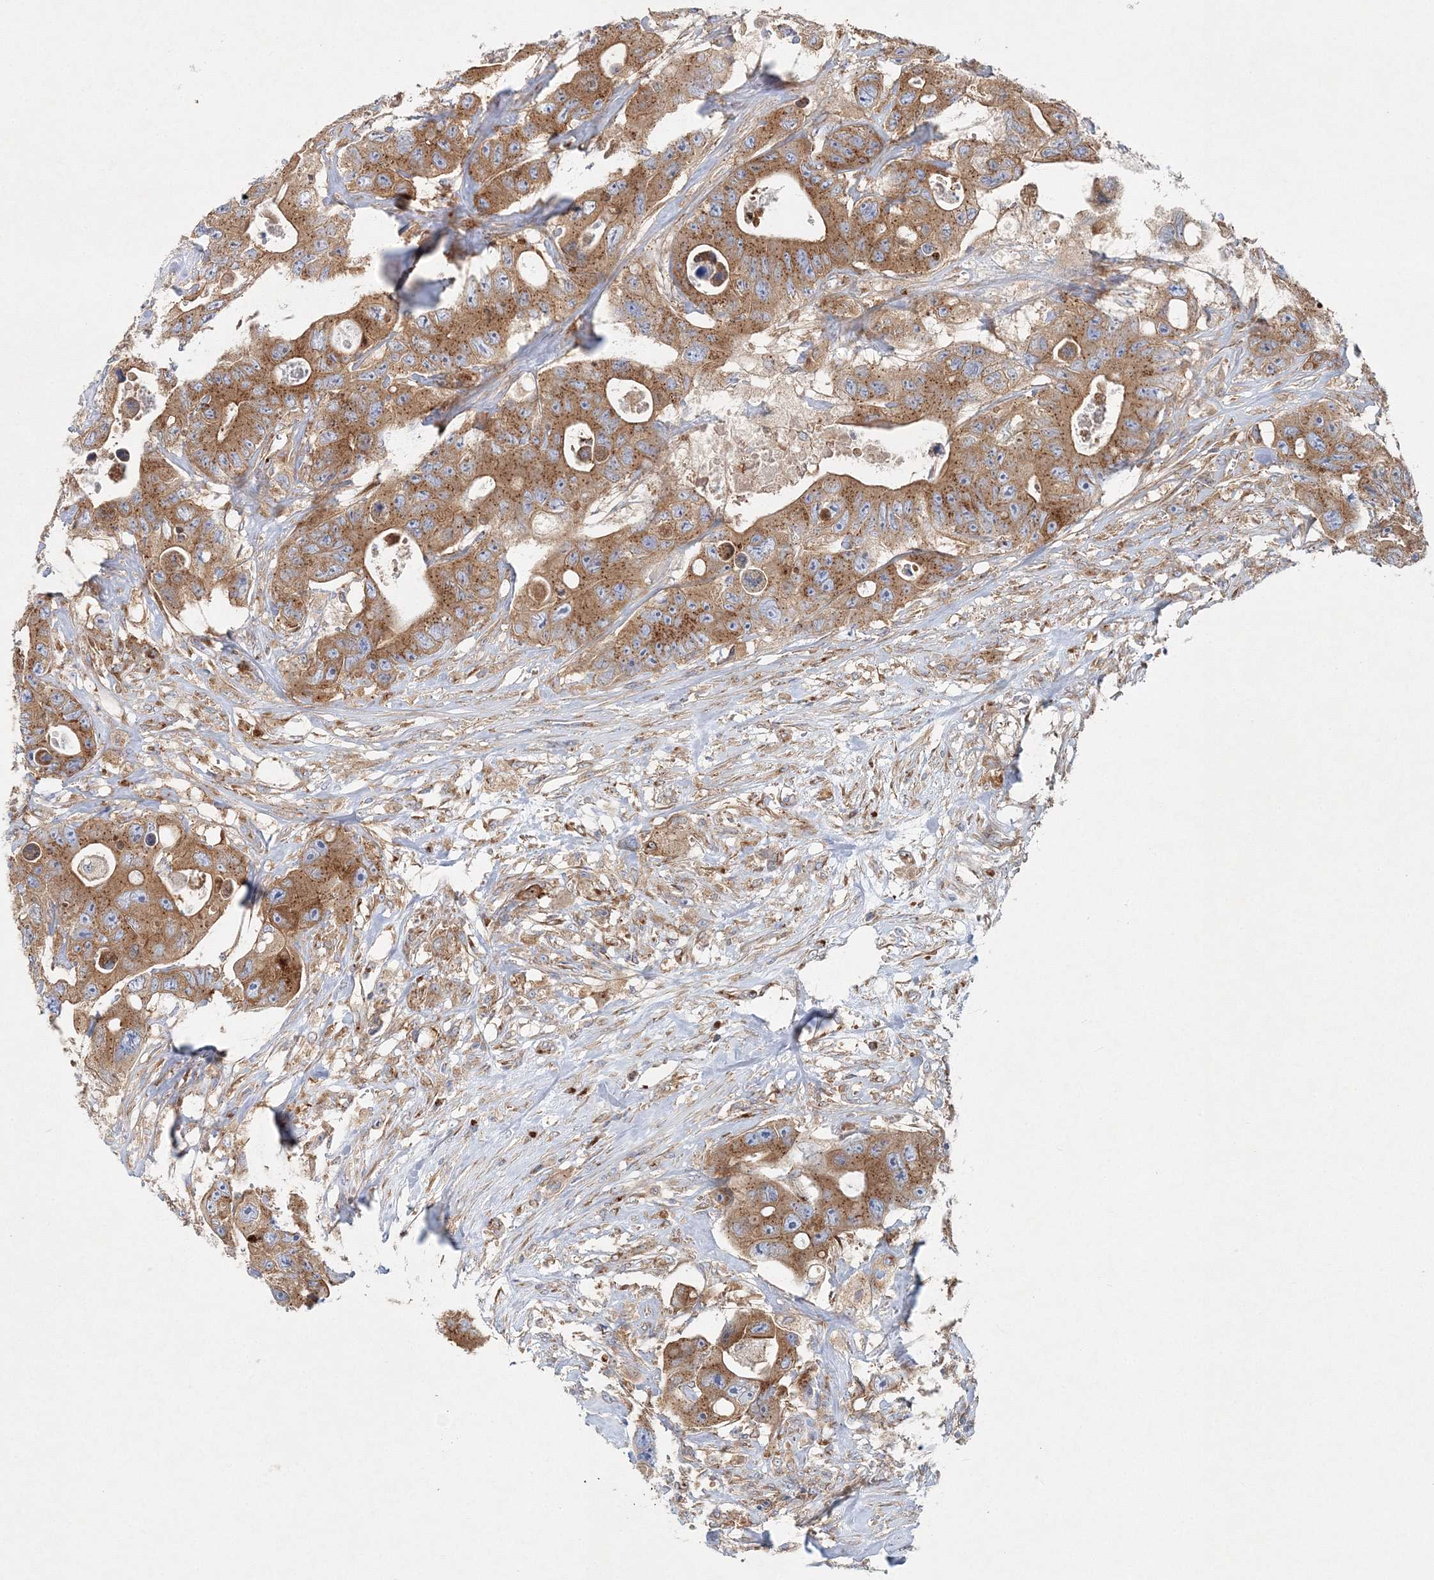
{"staining": {"intensity": "moderate", "quantity": ">75%", "location": "cytoplasmic/membranous"}, "tissue": "colorectal cancer", "cell_type": "Tumor cells", "image_type": "cancer", "snomed": [{"axis": "morphology", "description": "Adenocarcinoma, NOS"}, {"axis": "topography", "description": "Colon"}], "caption": "About >75% of tumor cells in human colorectal cancer (adenocarcinoma) reveal moderate cytoplasmic/membranous protein expression as visualized by brown immunohistochemical staining.", "gene": "SEC23IP", "patient": {"sex": "female", "age": 46}}